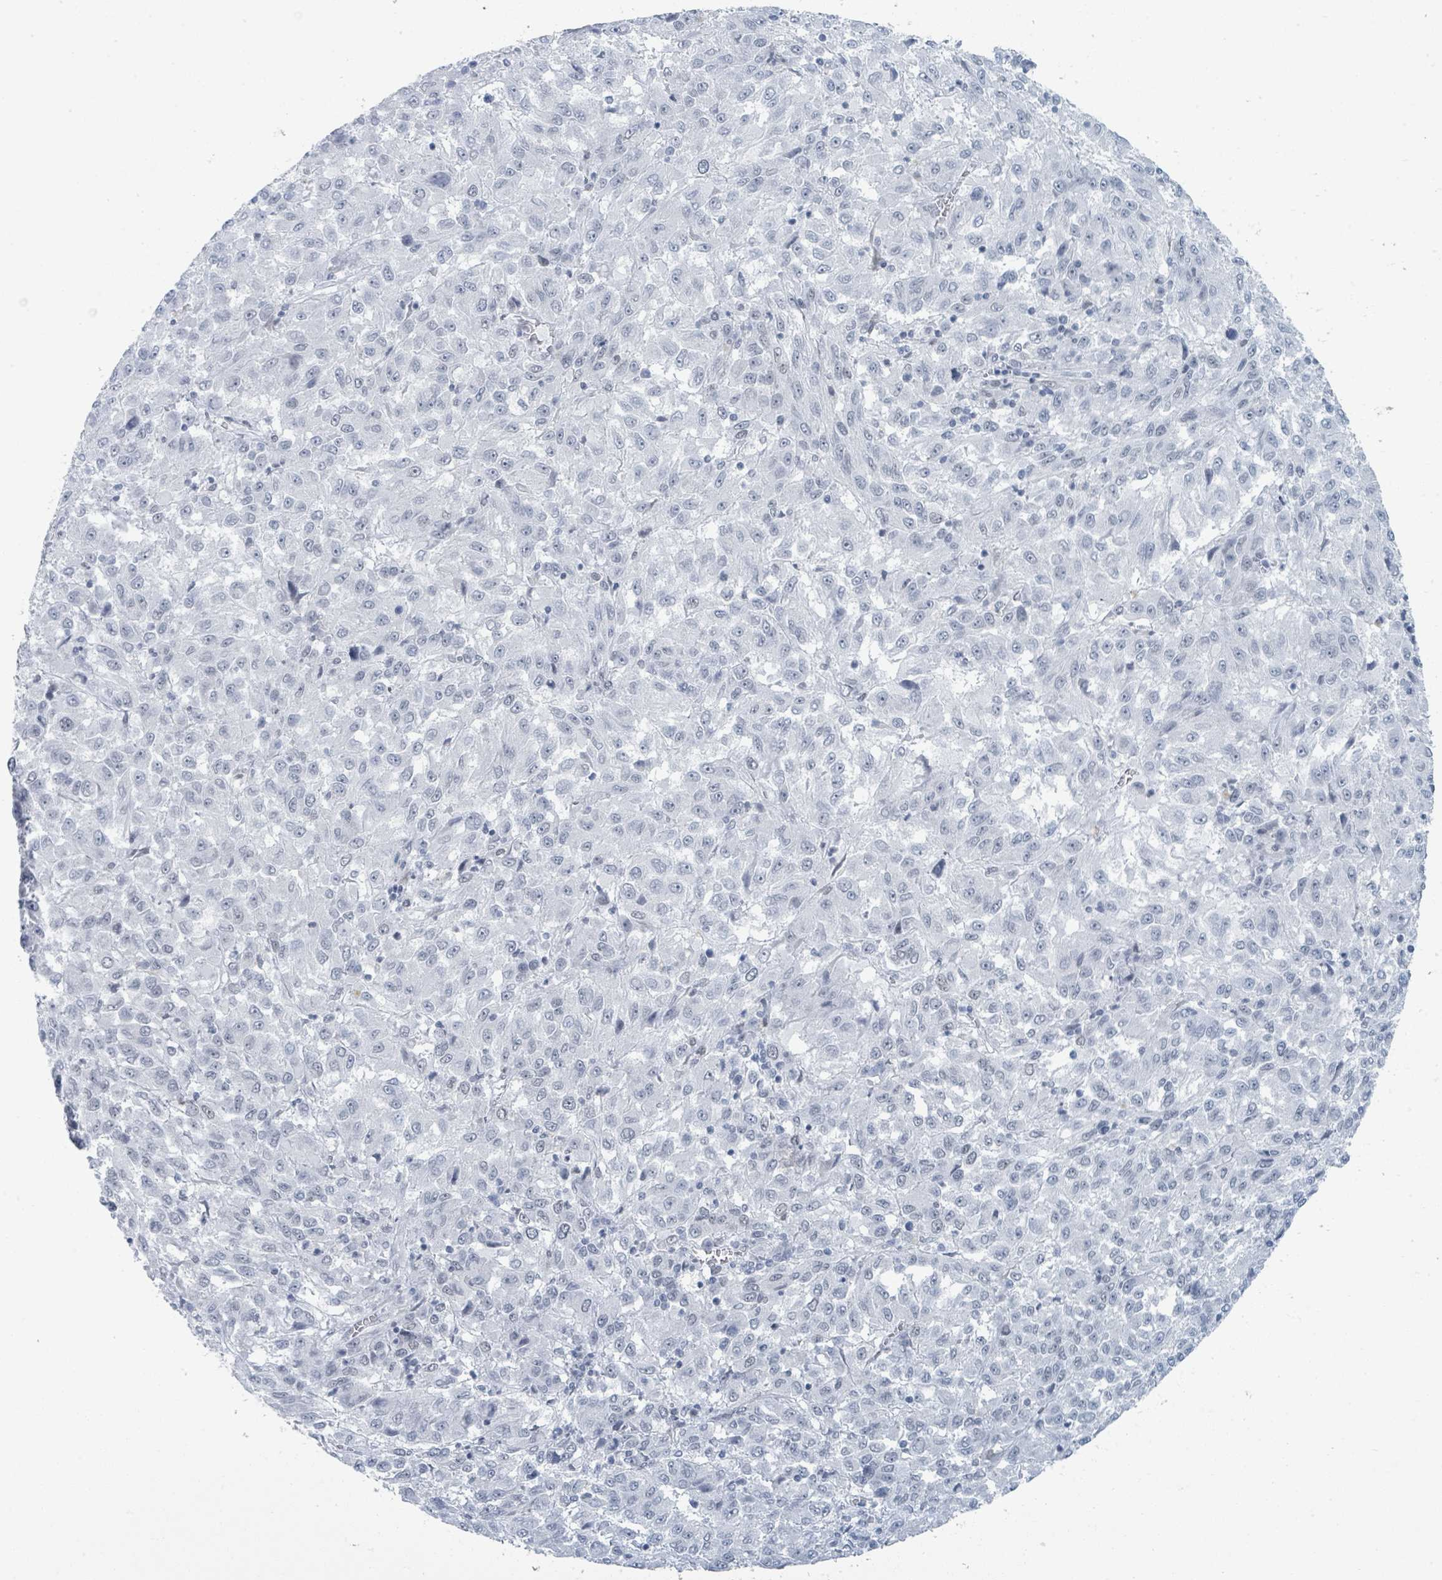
{"staining": {"intensity": "negative", "quantity": "none", "location": "none"}, "tissue": "melanoma", "cell_type": "Tumor cells", "image_type": "cancer", "snomed": [{"axis": "morphology", "description": "Malignant melanoma, Metastatic site"}, {"axis": "topography", "description": "Lung"}], "caption": "Tumor cells show no significant expression in melanoma. (DAB IHC with hematoxylin counter stain).", "gene": "EHMT2", "patient": {"sex": "male", "age": 64}}